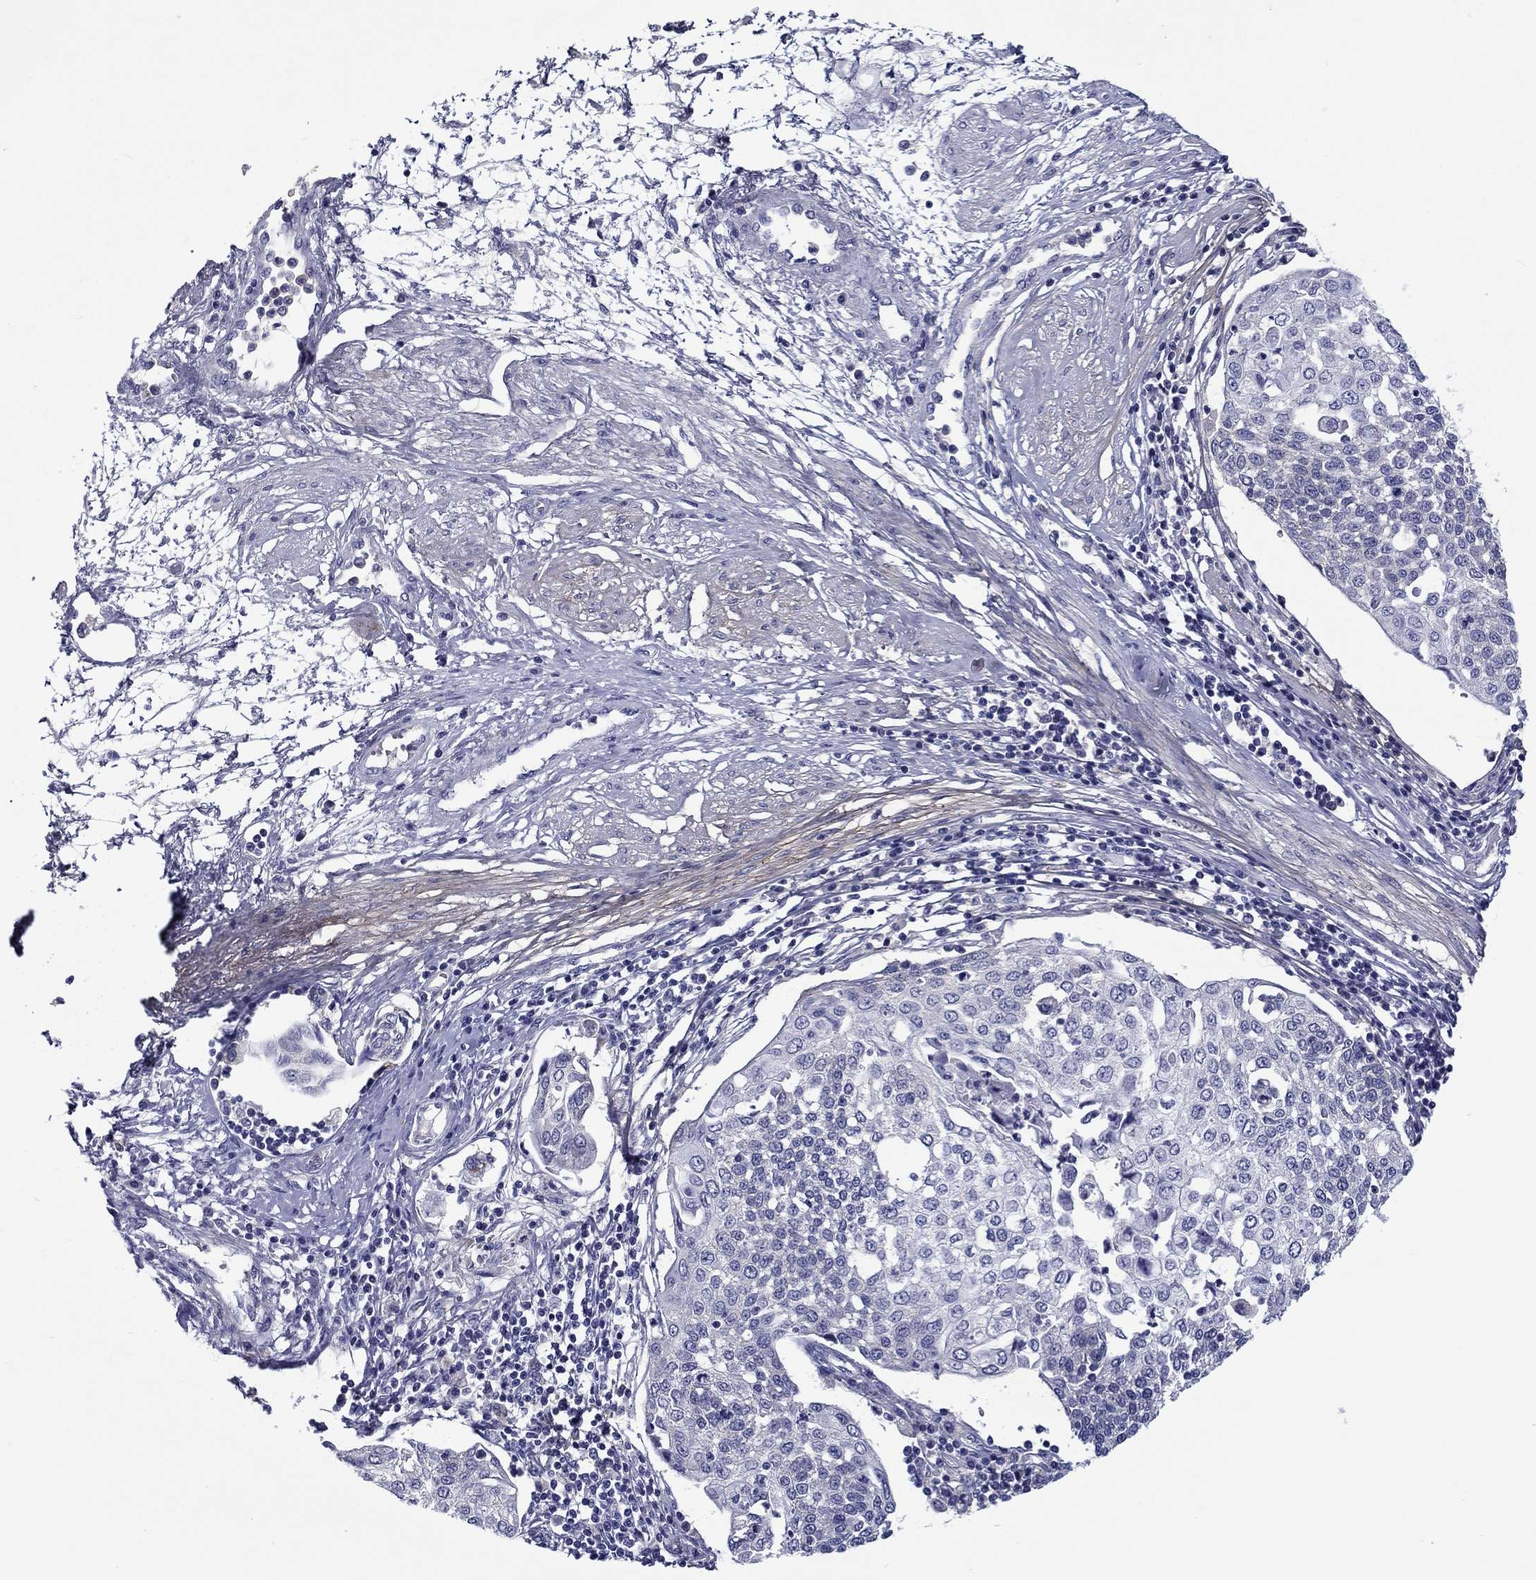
{"staining": {"intensity": "negative", "quantity": "none", "location": "none"}, "tissue": "cervical cancer", "cell_type": "Tumor cells", "image_type": "cancer", "snomed": [{"axis": "morphology", "description": "Squamous cell carcinoma, NOS"}, {"axis": "topography", "description": "Cervix"}], "caption": "This is an immunohistochemistry histopathology image of human cervical cancer. There is no positivity in tumor cells.", "gene": "TGFBI", "patient": {"sex": "female", "age": 34}}